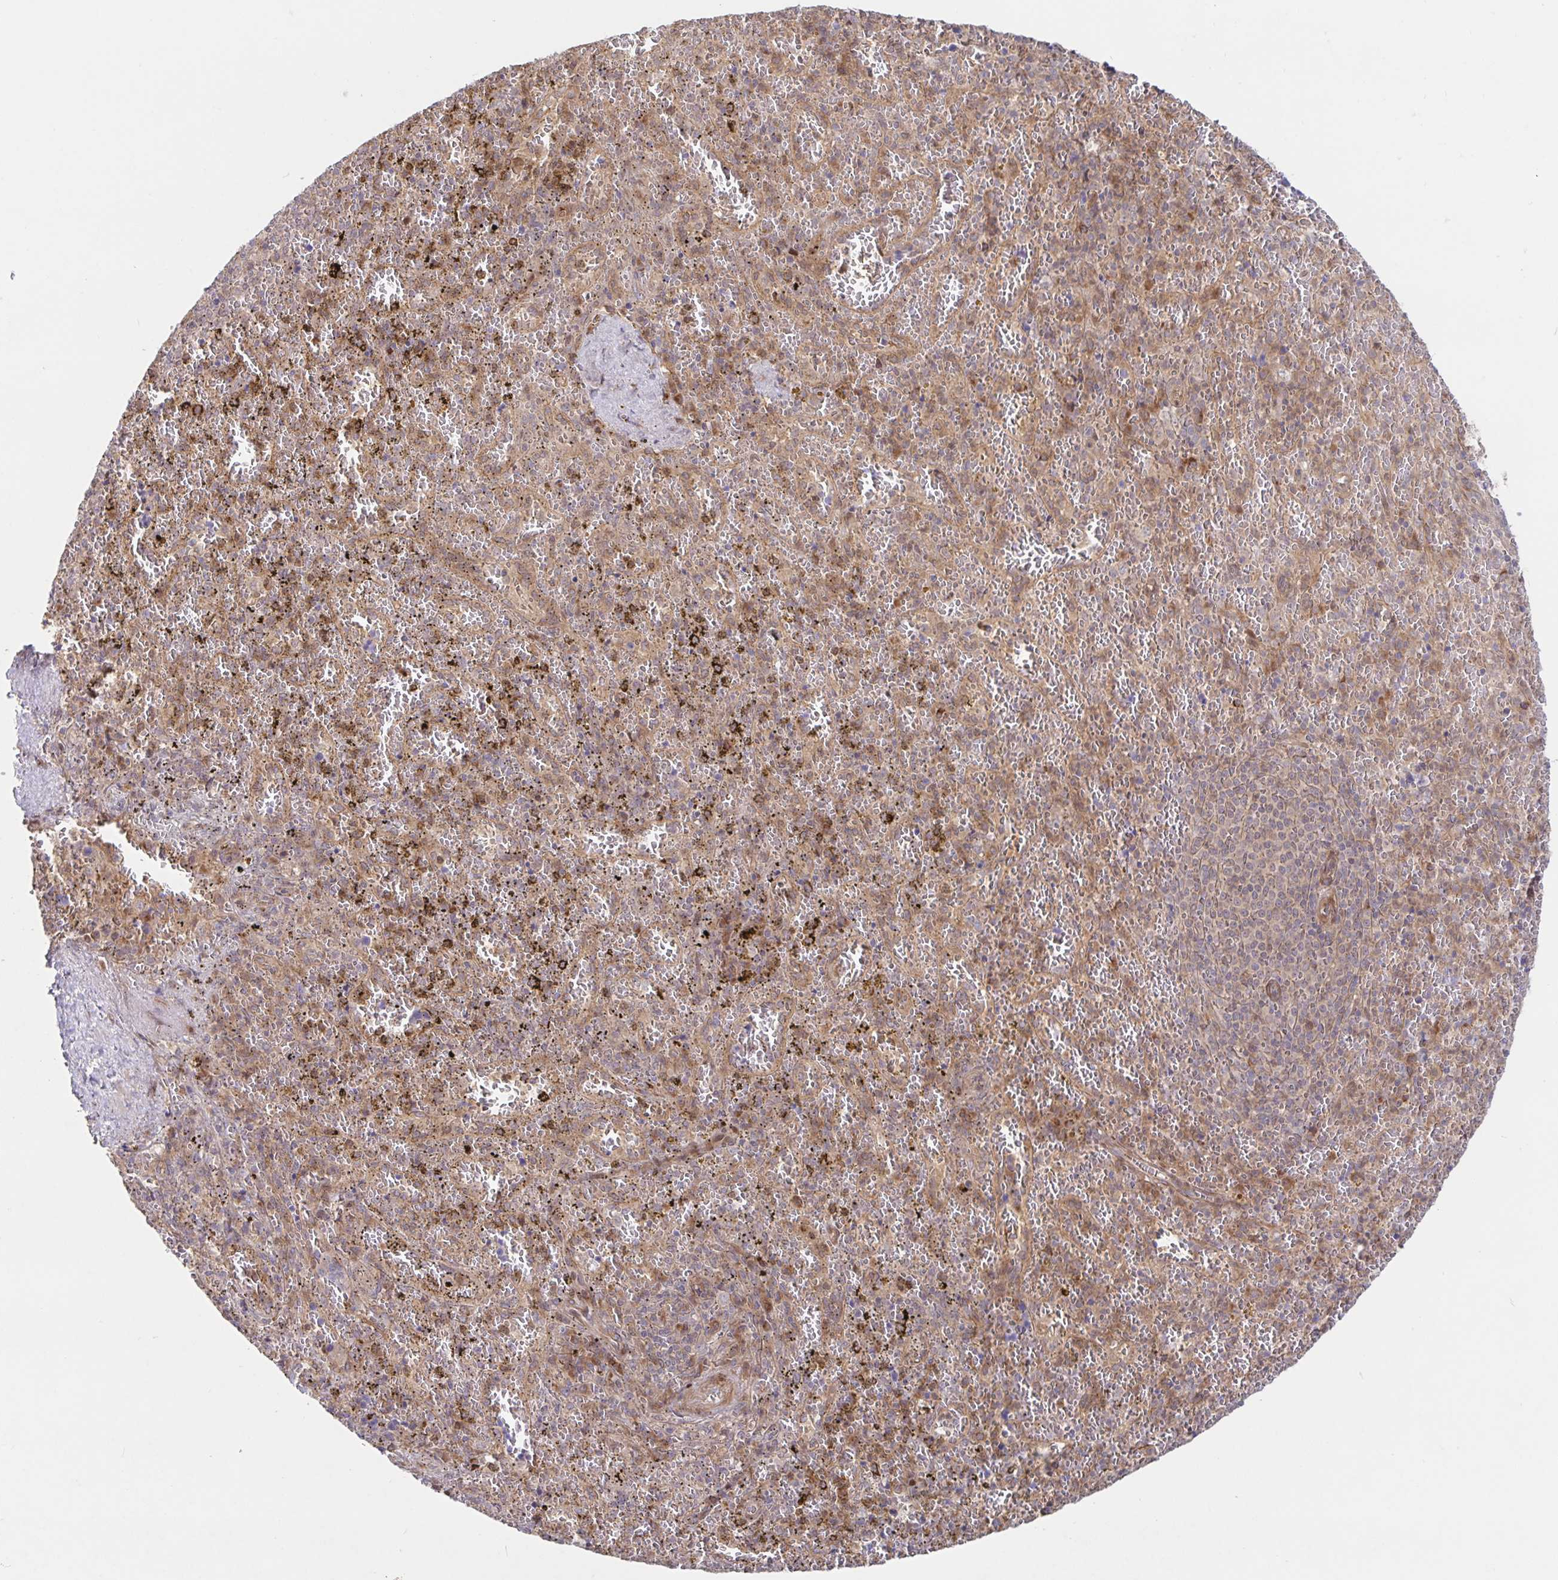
{"staining": {"intensity": "weak", "quantity": "25%-75%", "location": "cytoplasmic/membranous"}, "tissue": "spleen", "cell_type": "Cells in red pulp", "image_type": "normal", "snomed": [{"axis": "morphology", "description": "Normal tissue, NOS"}, {"axis": "topography", "description": "Spleen"}], "caption": "This micrograph exhibits IHC staining of normal human spleen, with low weak cytoplasmic/membranous positivity in about 25%-75% of cells in red pulp.", "gene": "AACS", "patient": {"sex": "female", "age": 50}}